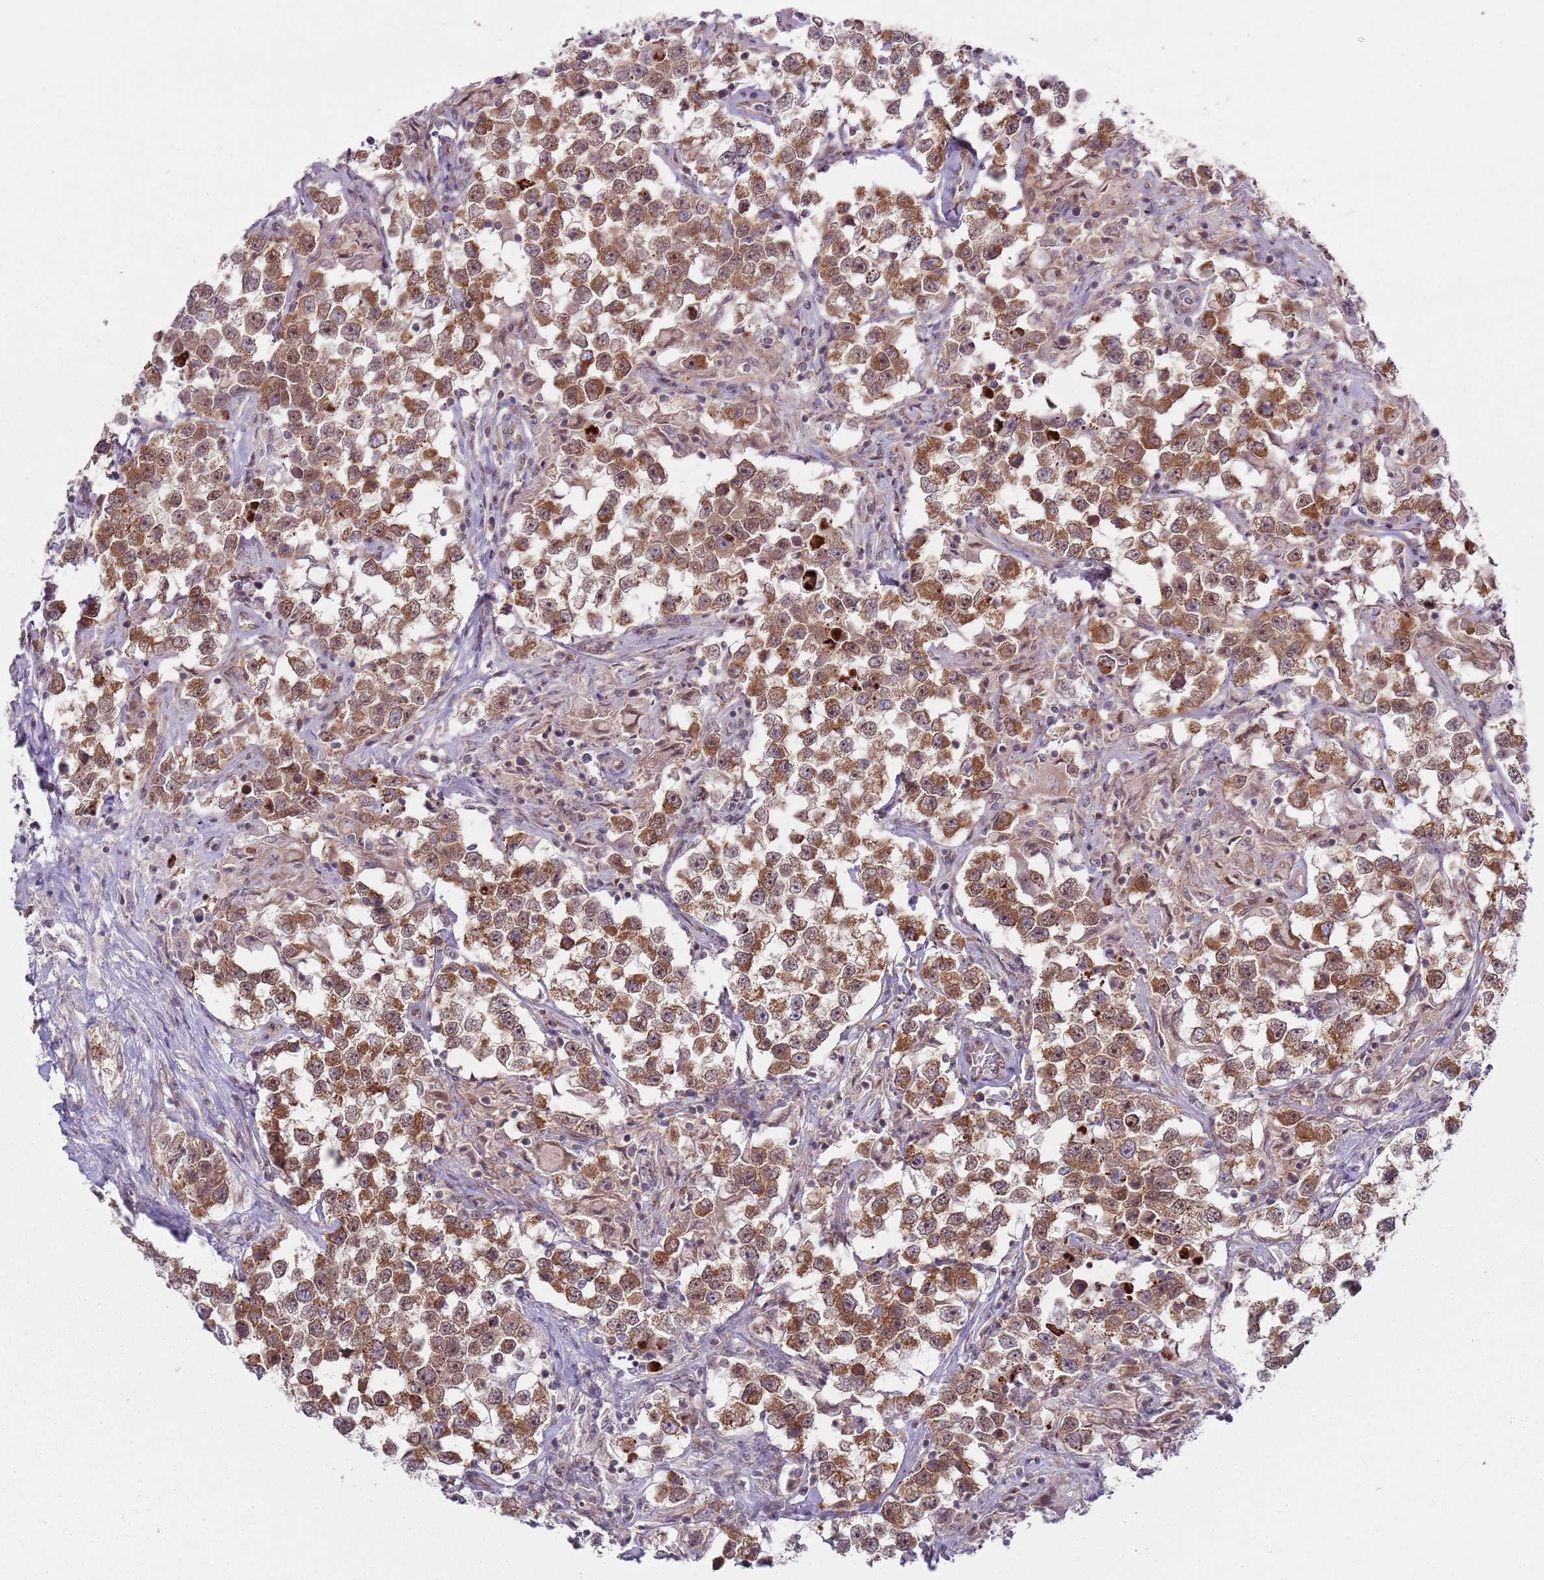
{"staining": {"intensity": "moderate", "quantity": ">75%", "location": "cytoplasmic/membranous,nuclear"}, "tissue": "testis cancer", "cell_type": "Tumor cells", "image_type": "cancer", "snomed": [{"axis": "morphology", "description": "Seminoma, NOS"}, {"axis": "topography", "description": "Testis"}], "caption": "The micrograph shows a brown stain indicating the presence of a protein in the cytoplasmic/membranous and nuclear of tumor cells in testis cancer.", "gene": "SLC25A32", "patient": {"sex": "male", "age": 46}}